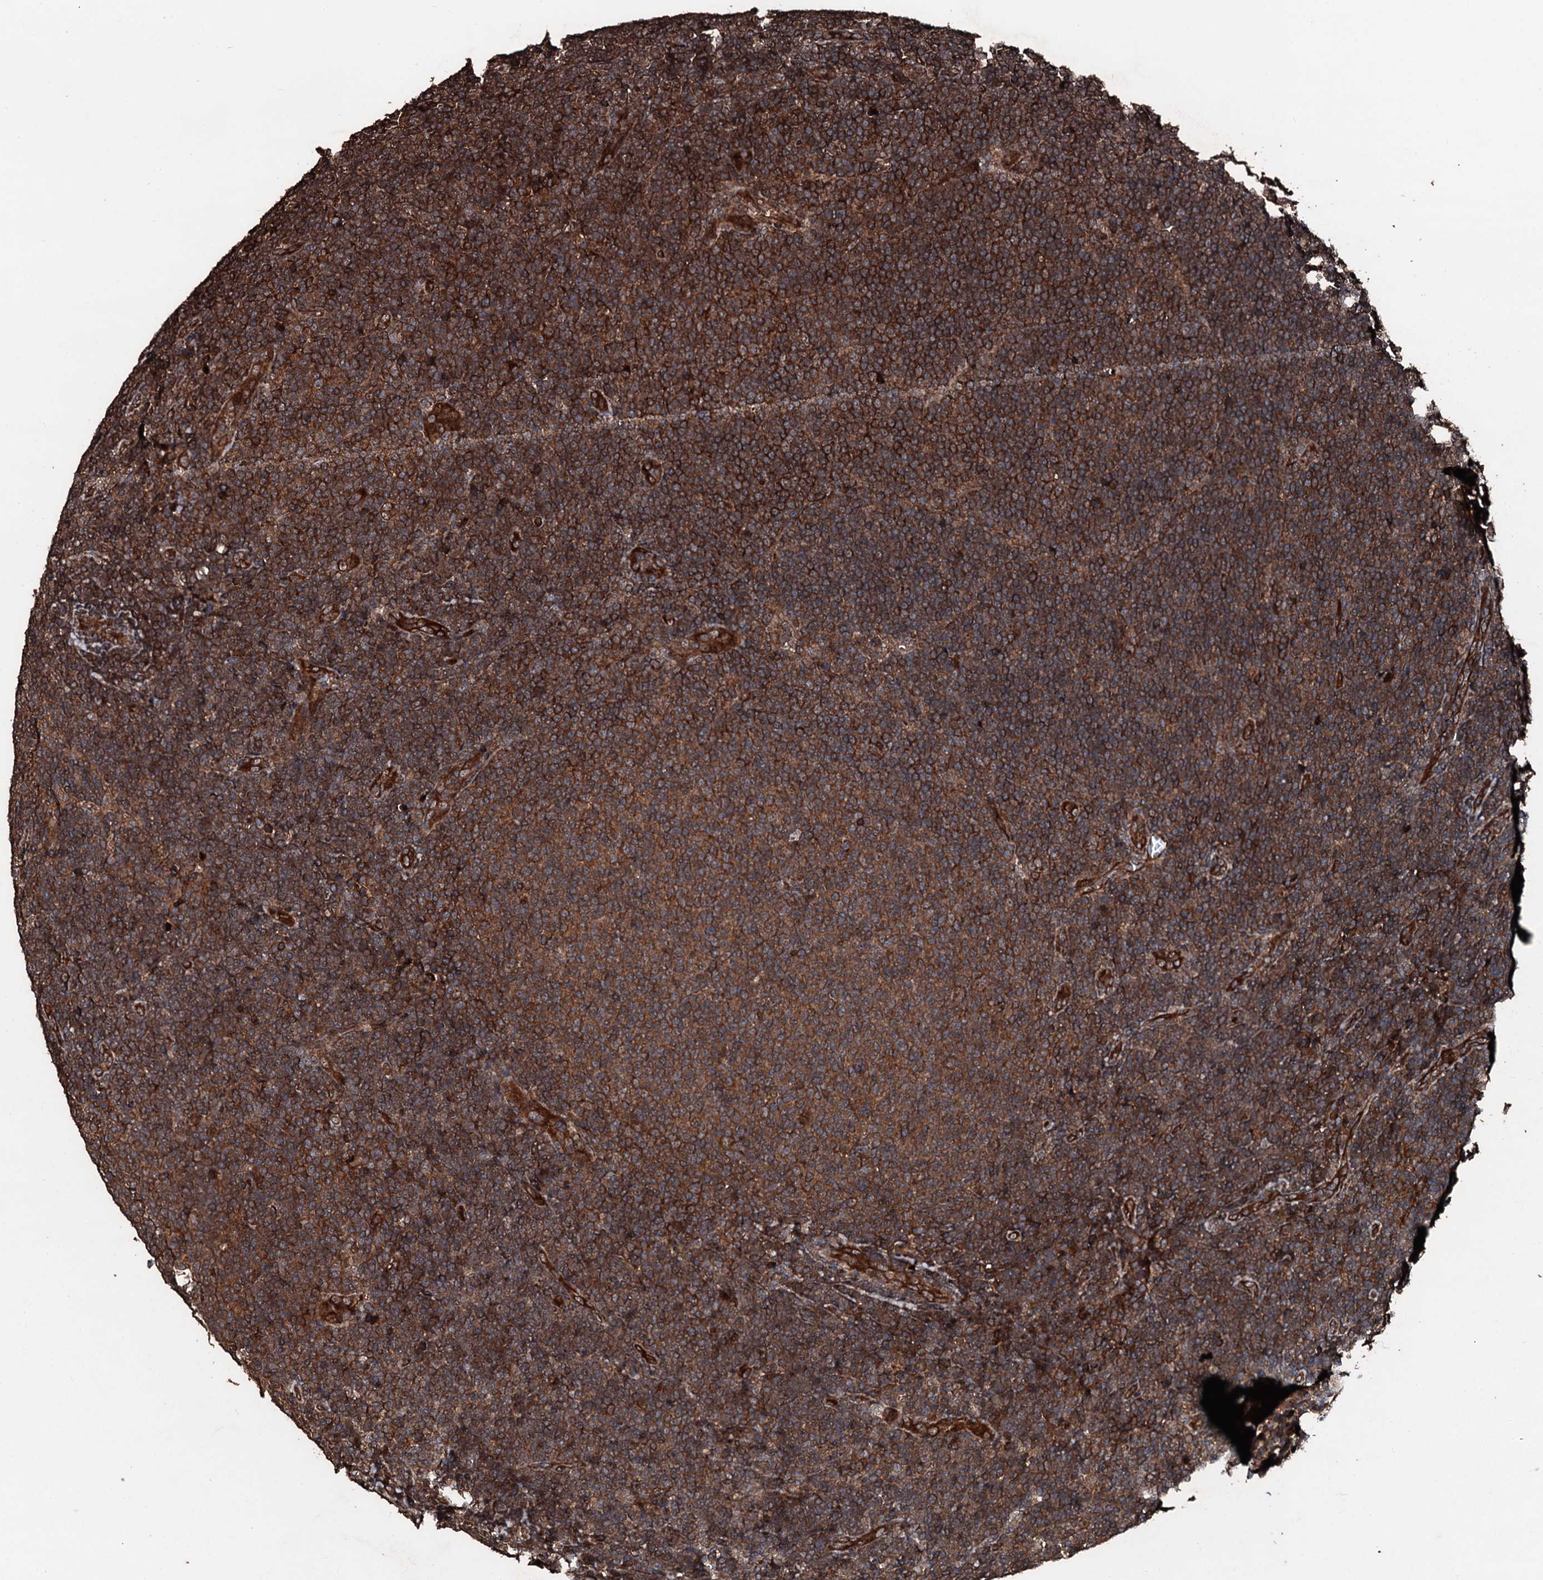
{"staining": {"intensity": "strong", "quantity": ">75%", "location": "cytoplasmic/membranous"}, "tissue": "lymphoma", "cell_type": "Tumor cells", "image_type": "cancer", "snomed": [{"axis": "morphology", "description": "Malignant lymphoma, non-Hodgkin's type, Low grade"}, {"axis": "topography", "description": "Lymph node"}], "caption": "Brown immunohistochemical staining in lymphoma demonstrates strong cytoplasmic/membranous expression in about >75% of tumor cells. The staining was performed using DAB (3,3'-diaminobenzidine), with brown indicating positive protein expression. Nuclei are stained blue with hematoxylin.", "gene": "KIF18A", "patient": {"sex": "male", "age": 66}}